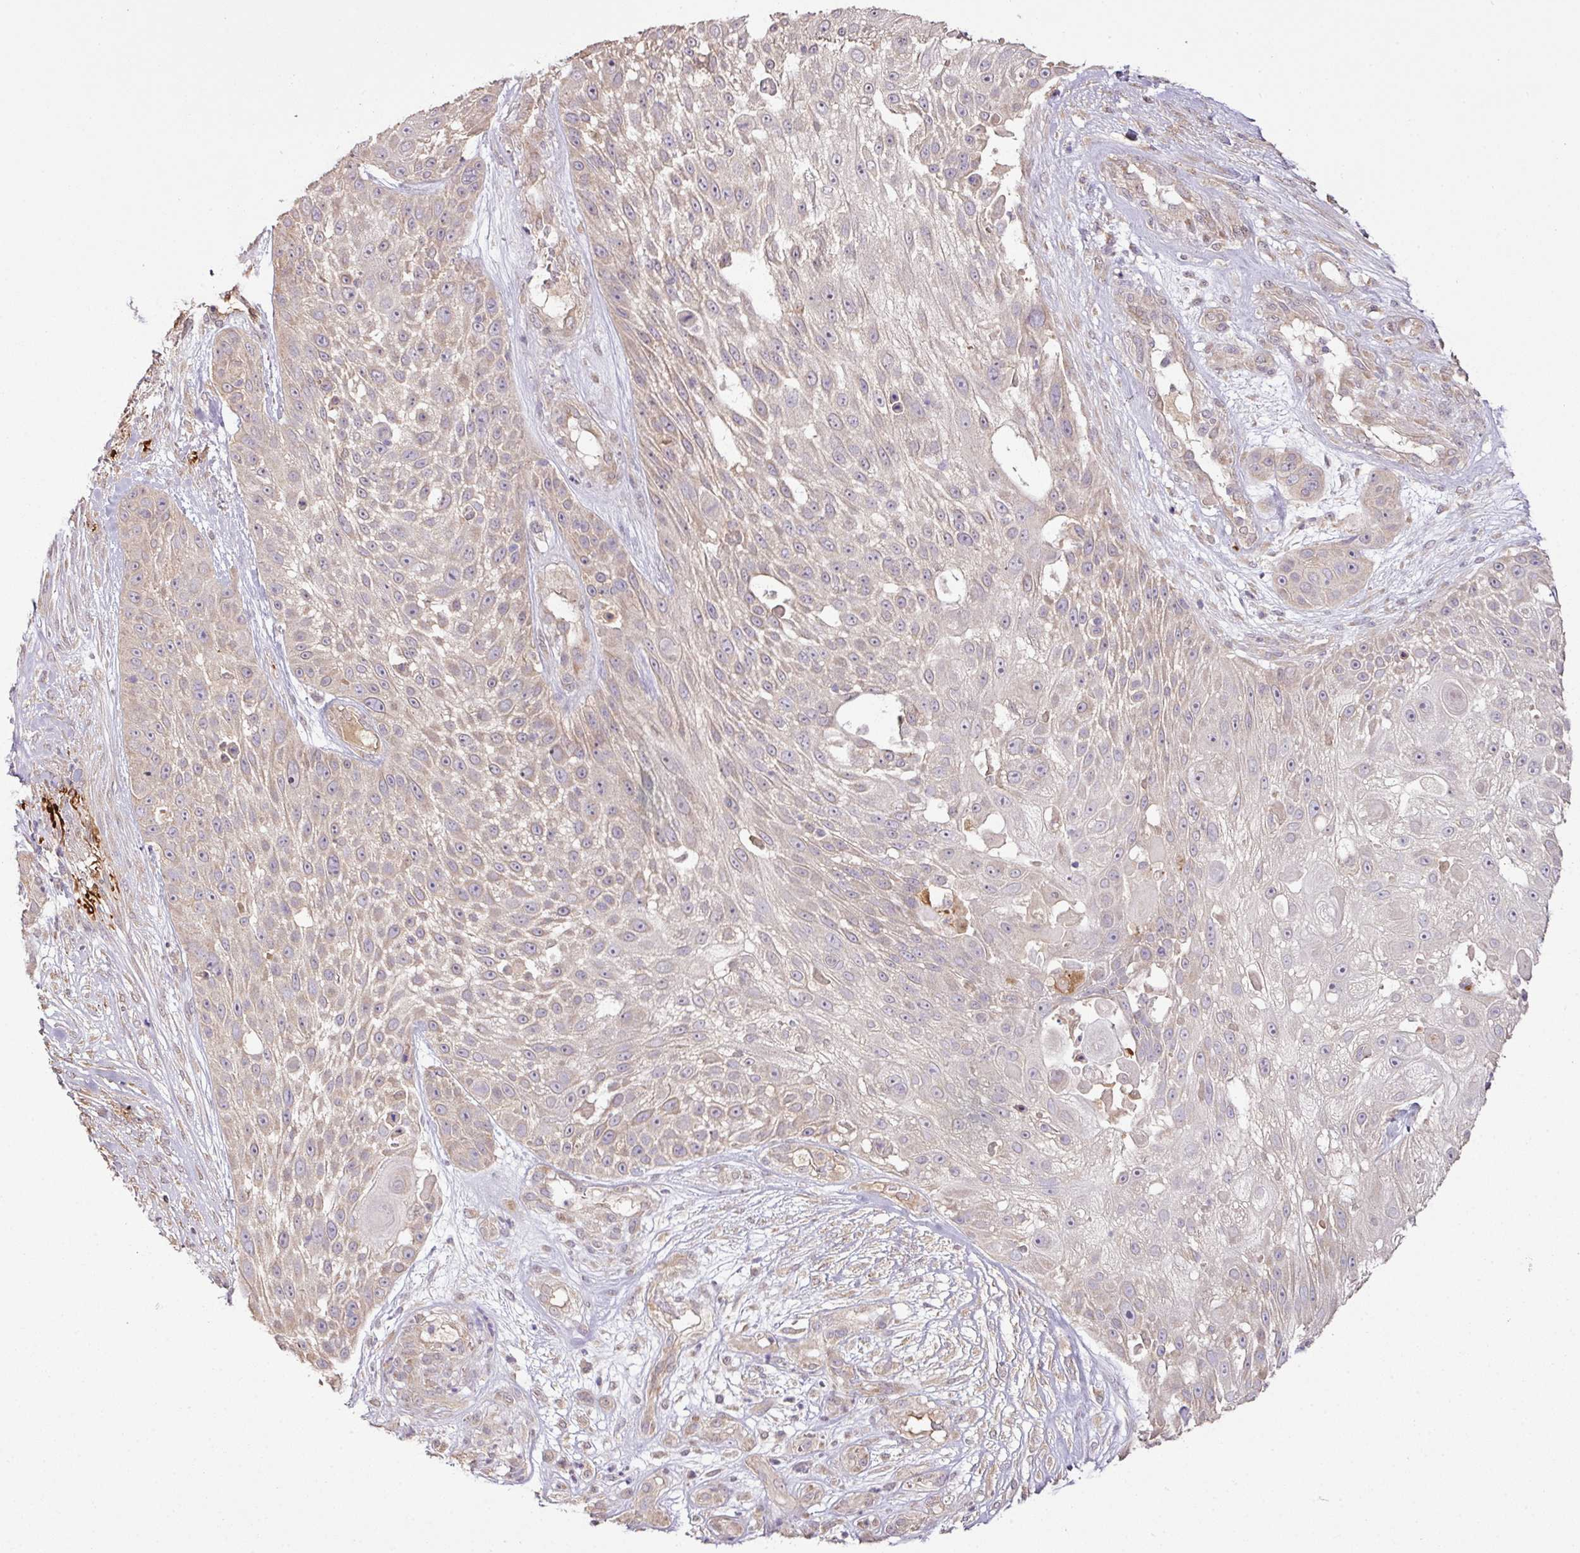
{"staining": {"intensity": "negative", "quantity": "none", "location": "none"}, "tissue": "skin cancer", "cell_type": "Tumor cells", "image_type": "cancer", "snomed": [{"axis": "morphology", "description": "Squamous cell carcinoma, NOS"}, {"axis": "topography", "description": "Skin"}], "caption": "The photomicrograph exhibits no staining of tumor cells in skin cancer (squamous cell carcinoma).", "gene": "DNAAF4", "patient": {"sex": "female", "age": 86}}